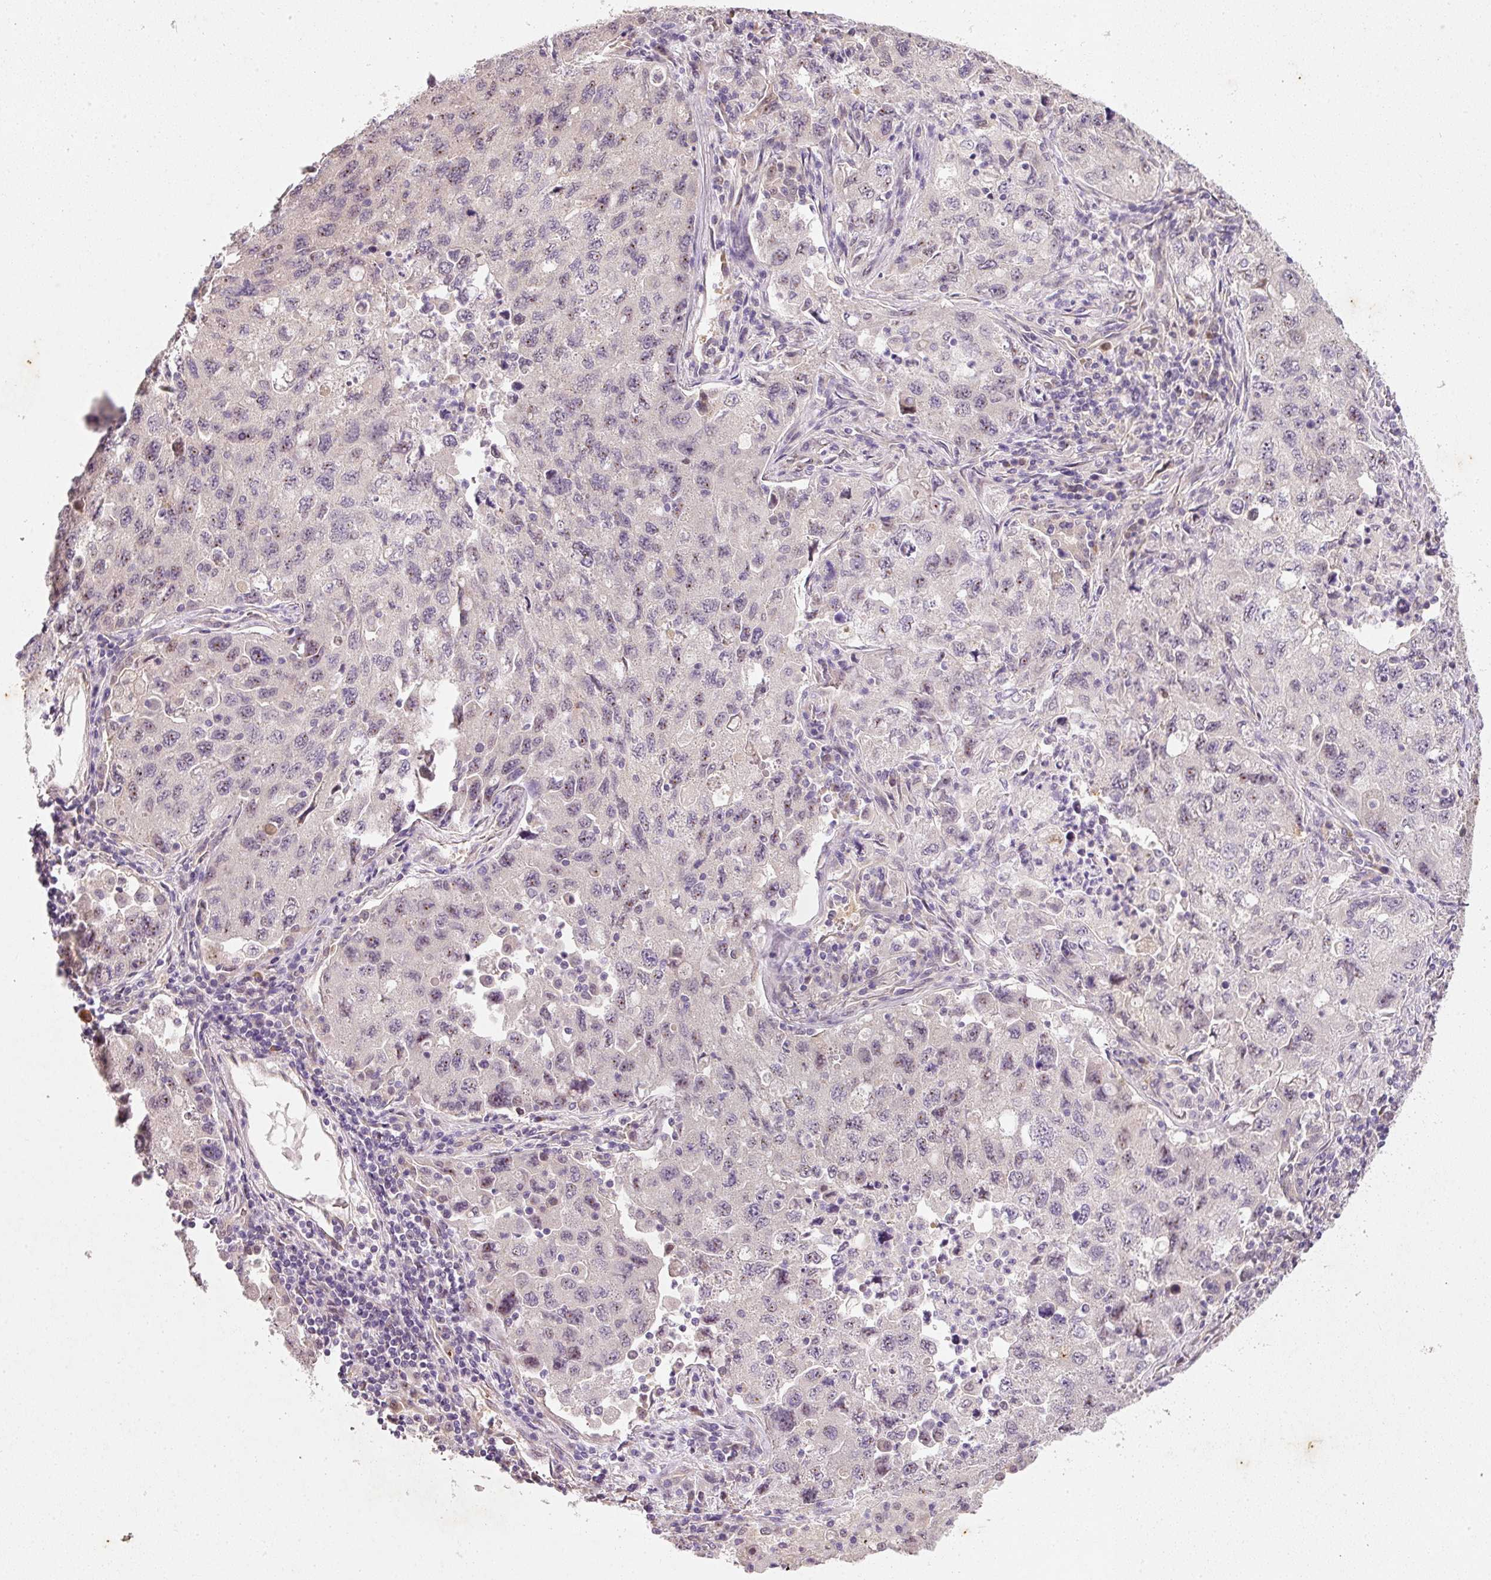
{"staining": {"intensity": "negative", "quantity": "none", "location": "none"}, "tissue": "lung cancer", "cell_type": "Tumor cells", "image_type": "cancer", "snomed": [{"axis": "morphology", "description": "Adenocarcinoma, NOS"}, {"axis": "topography", "description": "Lung"}], "caption": "There is no significant expression in tumor cells of lung adenocarcinoma. (DAB (3,3'-diaminobenzidine) immunohistochemistry visualized using brightfield microscopy, high magnification).", "gene": "RGL2", "patient": {"sex": "female", "age": 57}}